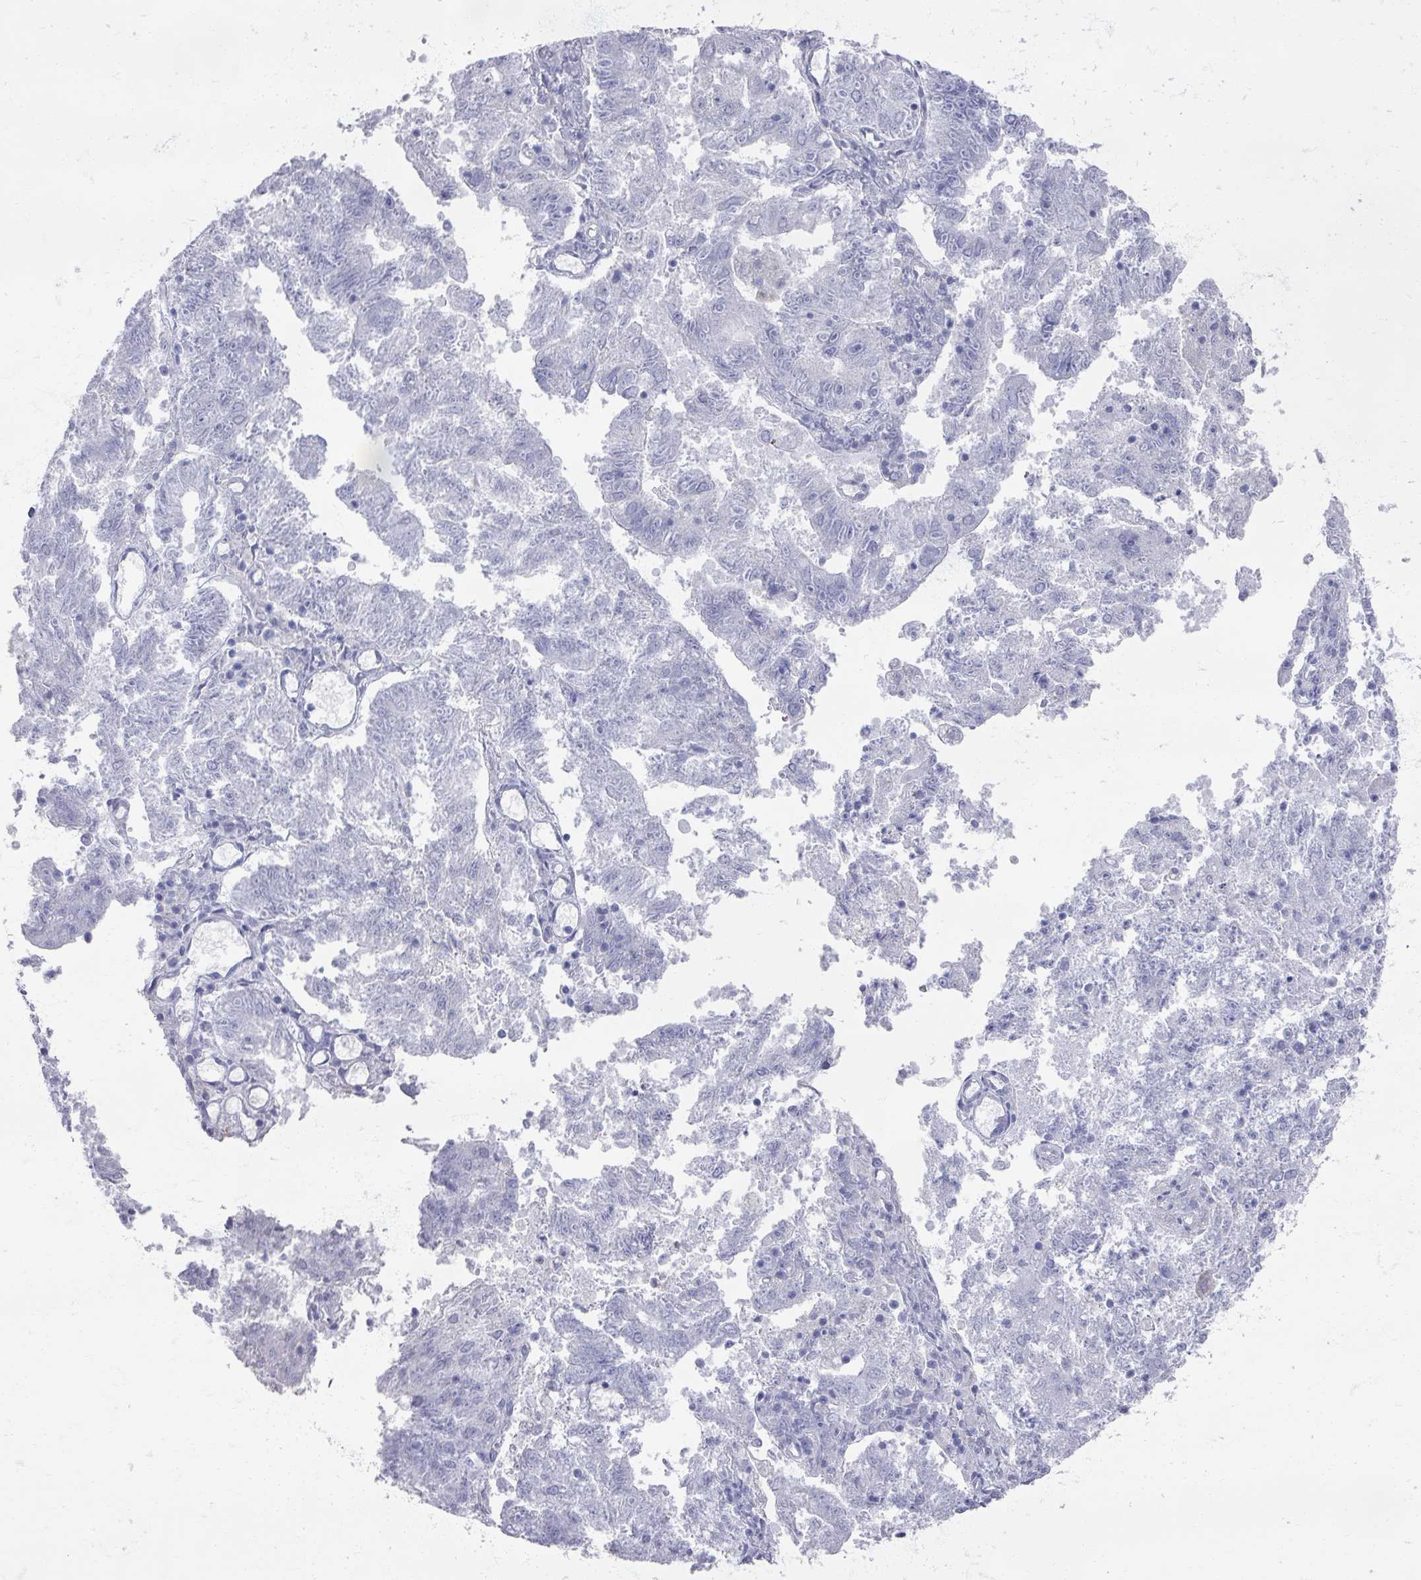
{"staining": {"intensity": "negative", "quantity": "none", "location": "none"}, "tissue": "endometrial cancer", "cell_type": "Tumor cells", "image_type": "cancer", "snomed": [{"axis": "morphology", "description": "Adenocarcinoma, NOS"}, {"axis": "topography", "description": "Endometrium"}], "caption": "Image shows no significant protein expression in tumor cells of endometrial cancer (adenocarcinoma).", "gene": "OMG", "patient": {"sex": "female", "age": 82}}